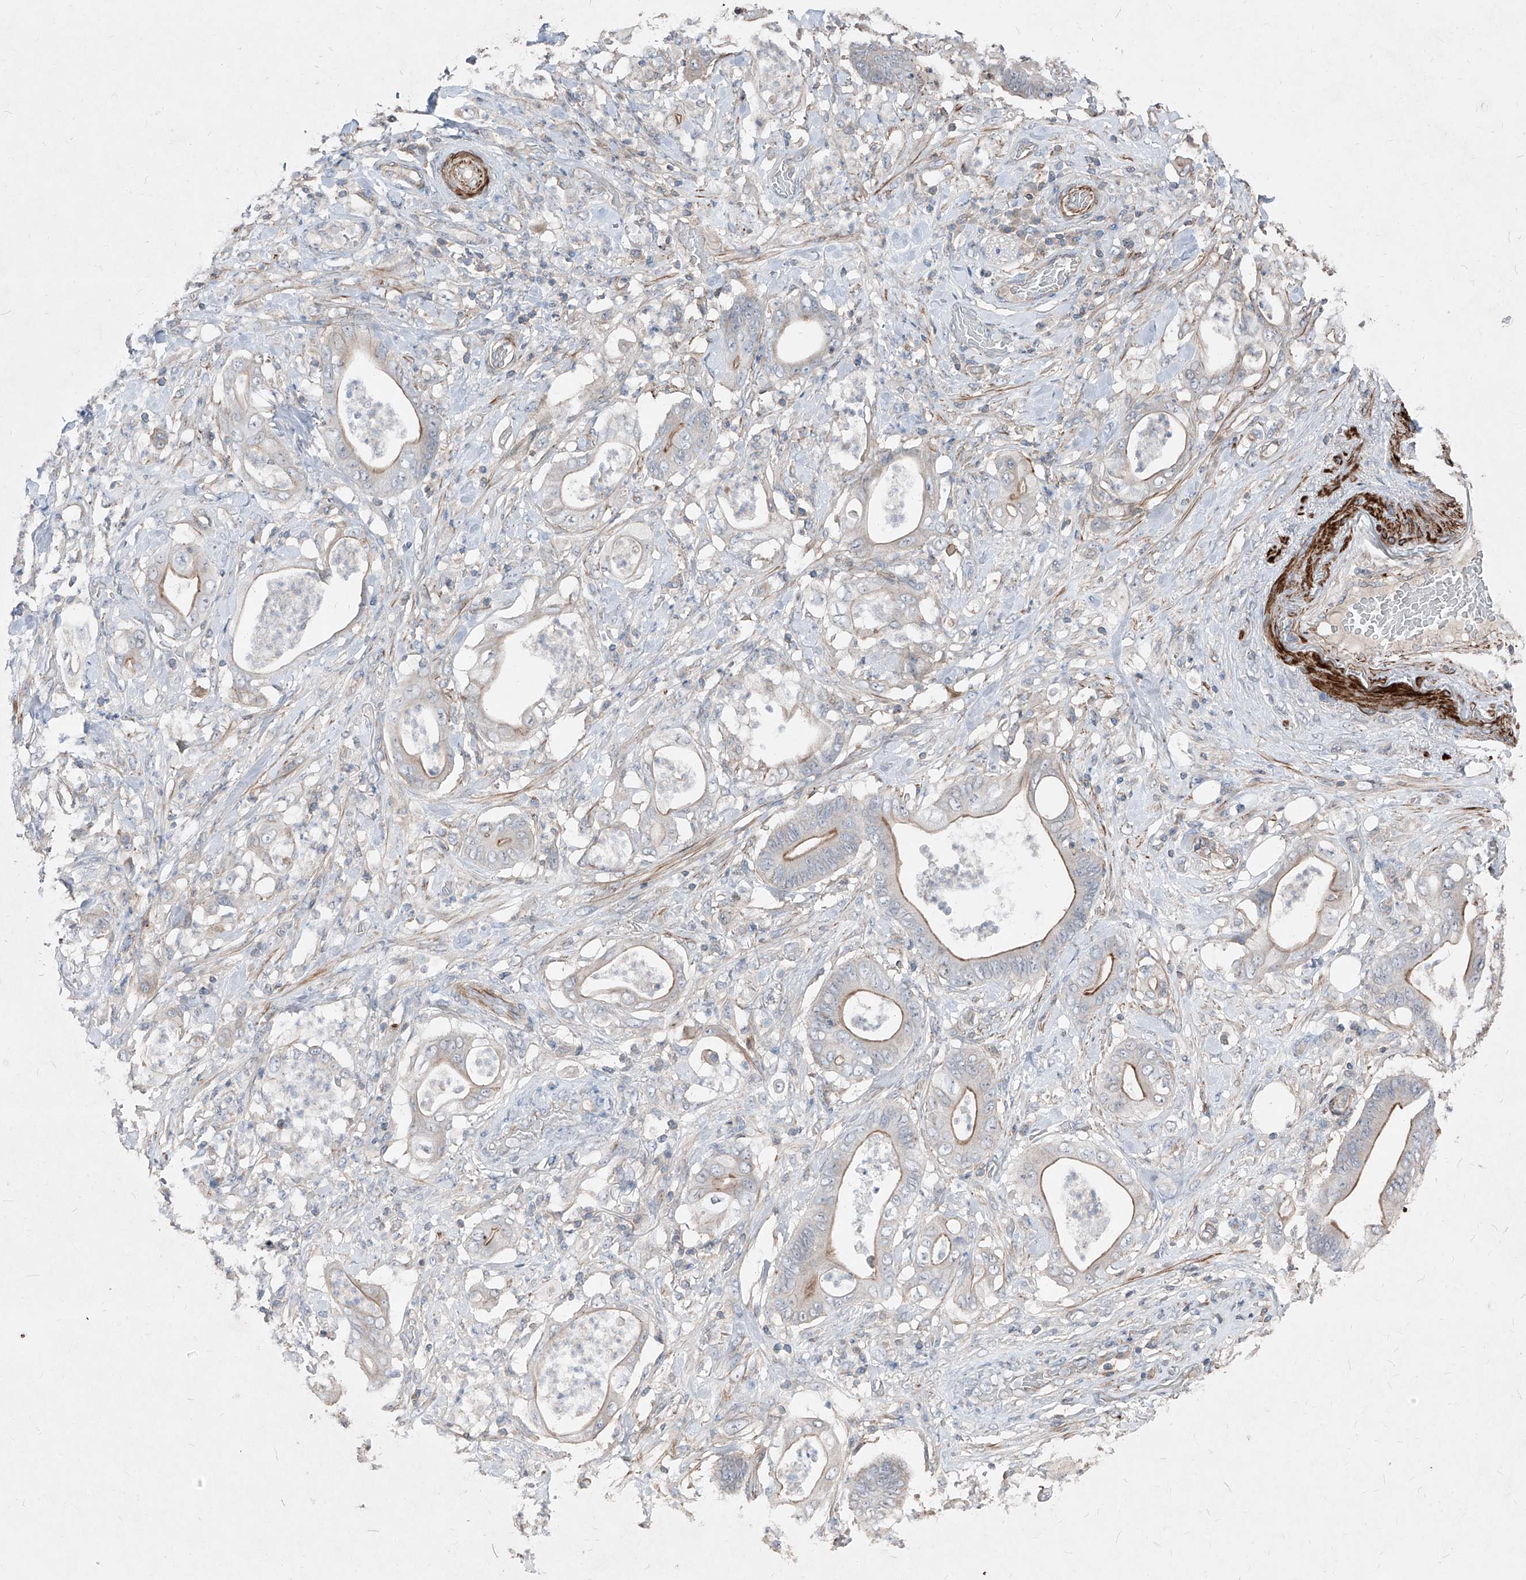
{"staining": {"intensity": "moderate", "quantity": "<25%", "location": "cytoplasmic/membranous"}, "tissue": "stomach cancer", "cell_type": "Tumor cells", "image_type": "cancer", "snomed": [{"axis": "morphology", "description": "Adenocarcinoma, NOS"}, {"axis": "topography", "description": "Stomach"}], "caption": "DAB (3,3'-diaminobenzidine) immunohistochemical staining of human adenocarcinoma (stomach) exhibits moderate cytoplasmic/membranous protein positivity in approximately <25% of tumor cells.", "gene": "UFD1", "patient": {"sex": "female", "age": 73}}